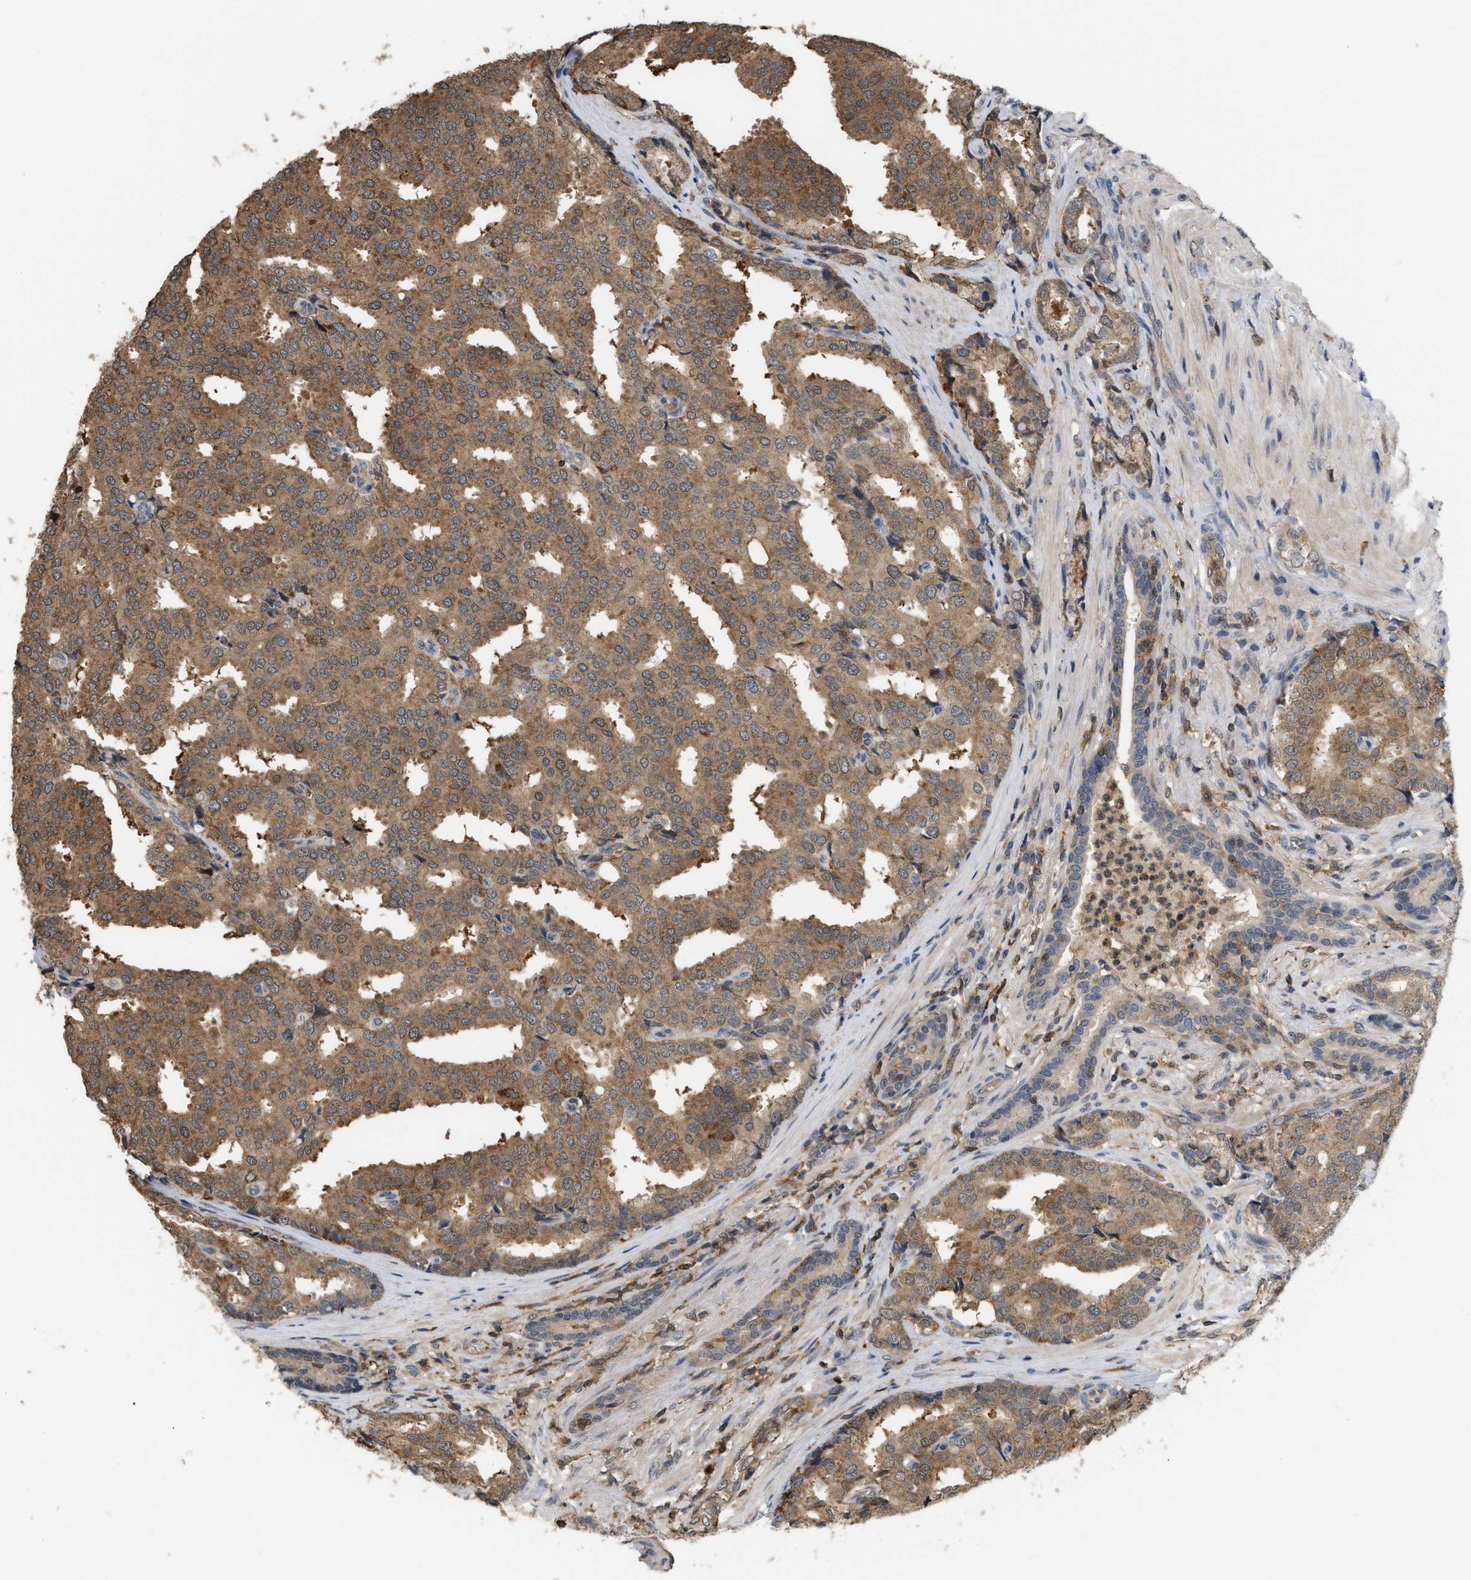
{"staining": {"intensity": "moderate", "quantity": ">75%", "location": "cytoplasmic/membranous"}, "tissue": "prostate cancer", "cell_type": "Tumor cells", "image_type": "cancer", "snomed": [{"axis": "morphology", "description": "Adenocarcinoma, High grade"}, {"axis": "topography", "description": "Prostate"}], "caption": "DAB immunohistochemical staining of prostate cancer shows moderate cytoplasmic/membranous protein staining in about >75% of tumor cells.", "gene": "MTPN", "patient": {"sex": "male", "age": 50}}